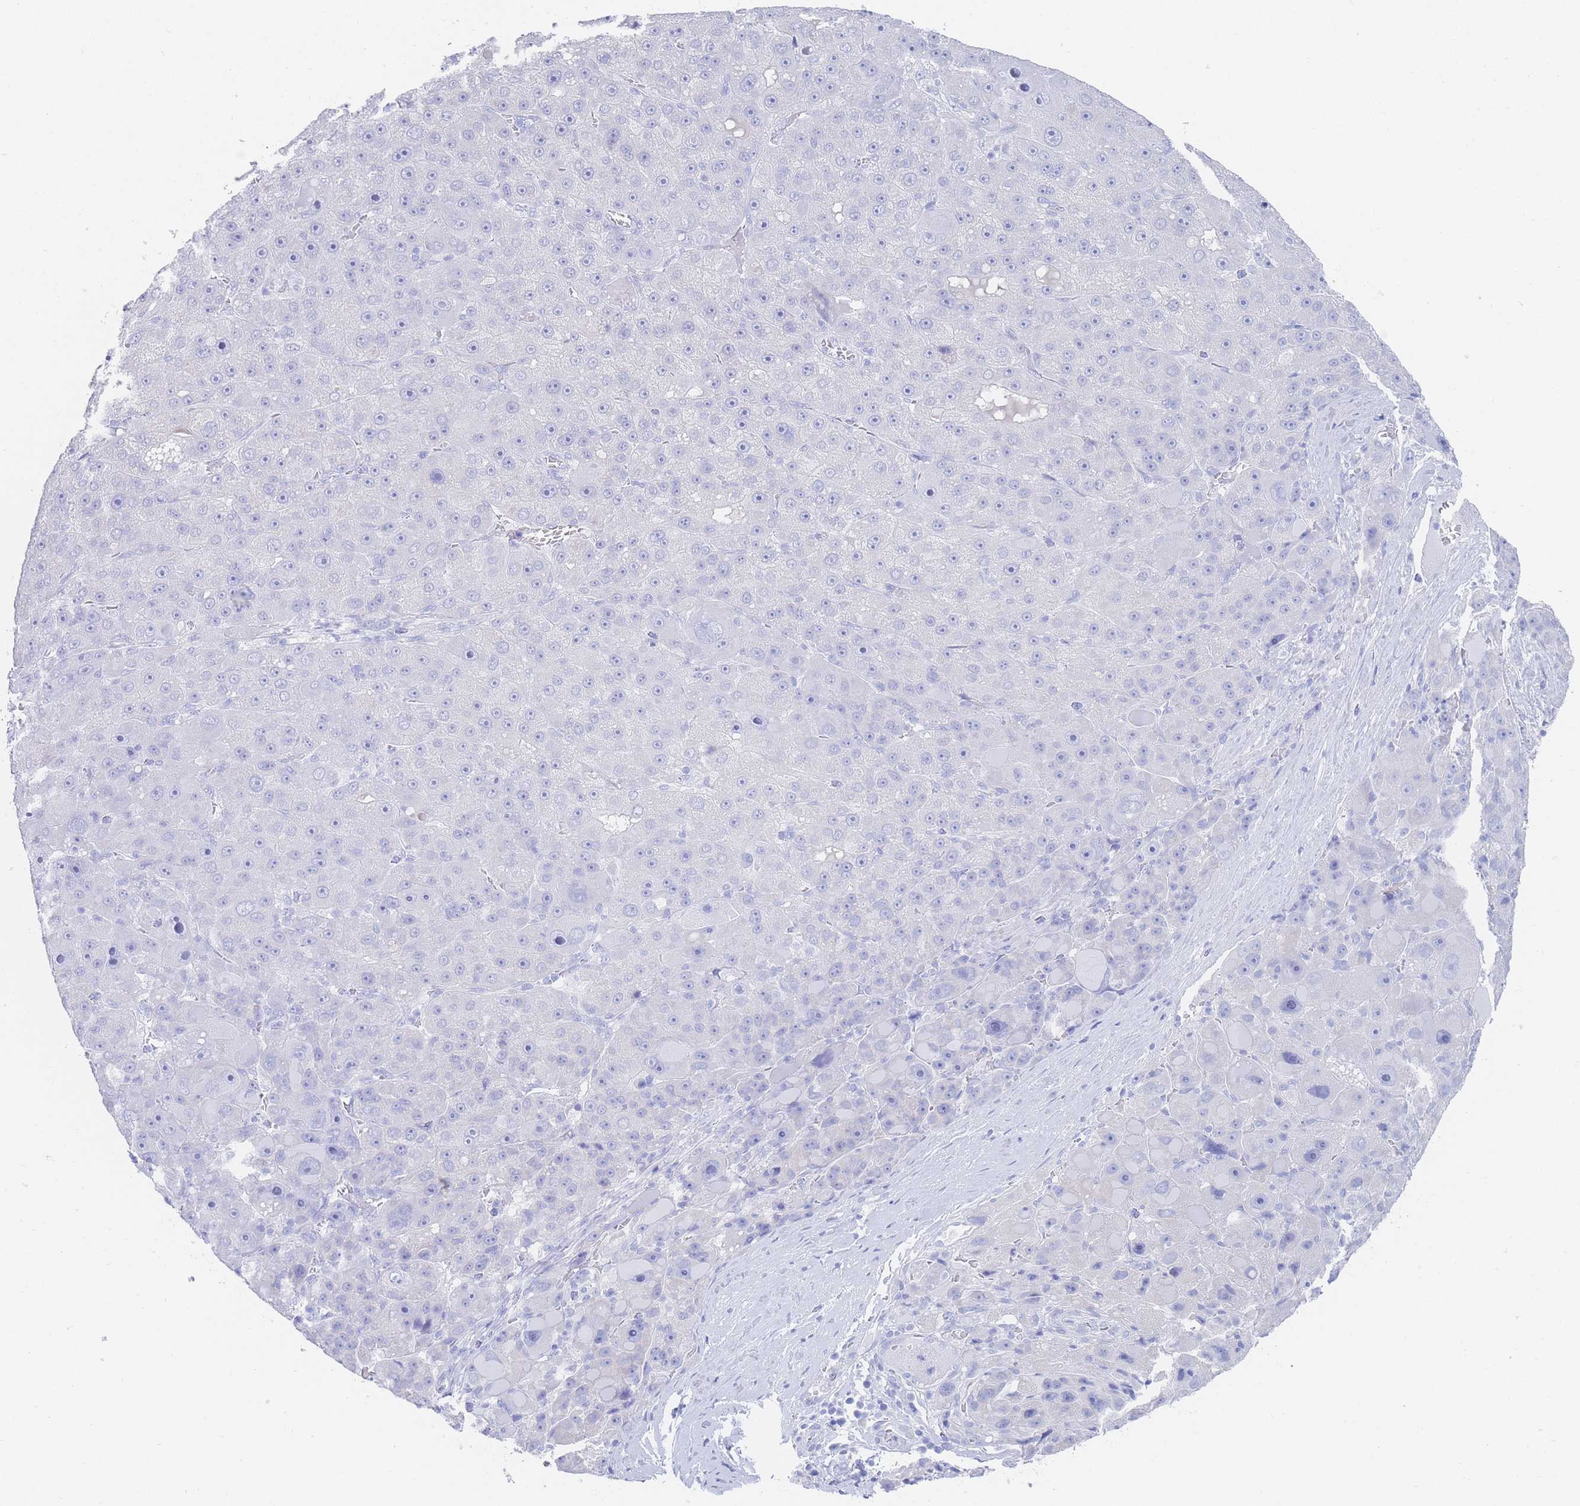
{"staining": {"intensity": "negative", "quantity": "none", "location": "none"}, "tissue": "liver cancer", "cell_type": "Tumor cells", "image_type": "cancer", "snomed": [{"axis": "morphology", "description": "Carcinoma, Hepatocellular, NOS"}, {"axis": "topography", "description": "Liver"}], "caption": "A high-resolution photomicrograph shows IHC staining of liver cancer (hepatocellular carcinoma), which displays no significant staining in tumor cells.", "gene": "LRRC37A", "patient": {"sex": "male", "age": 76}}